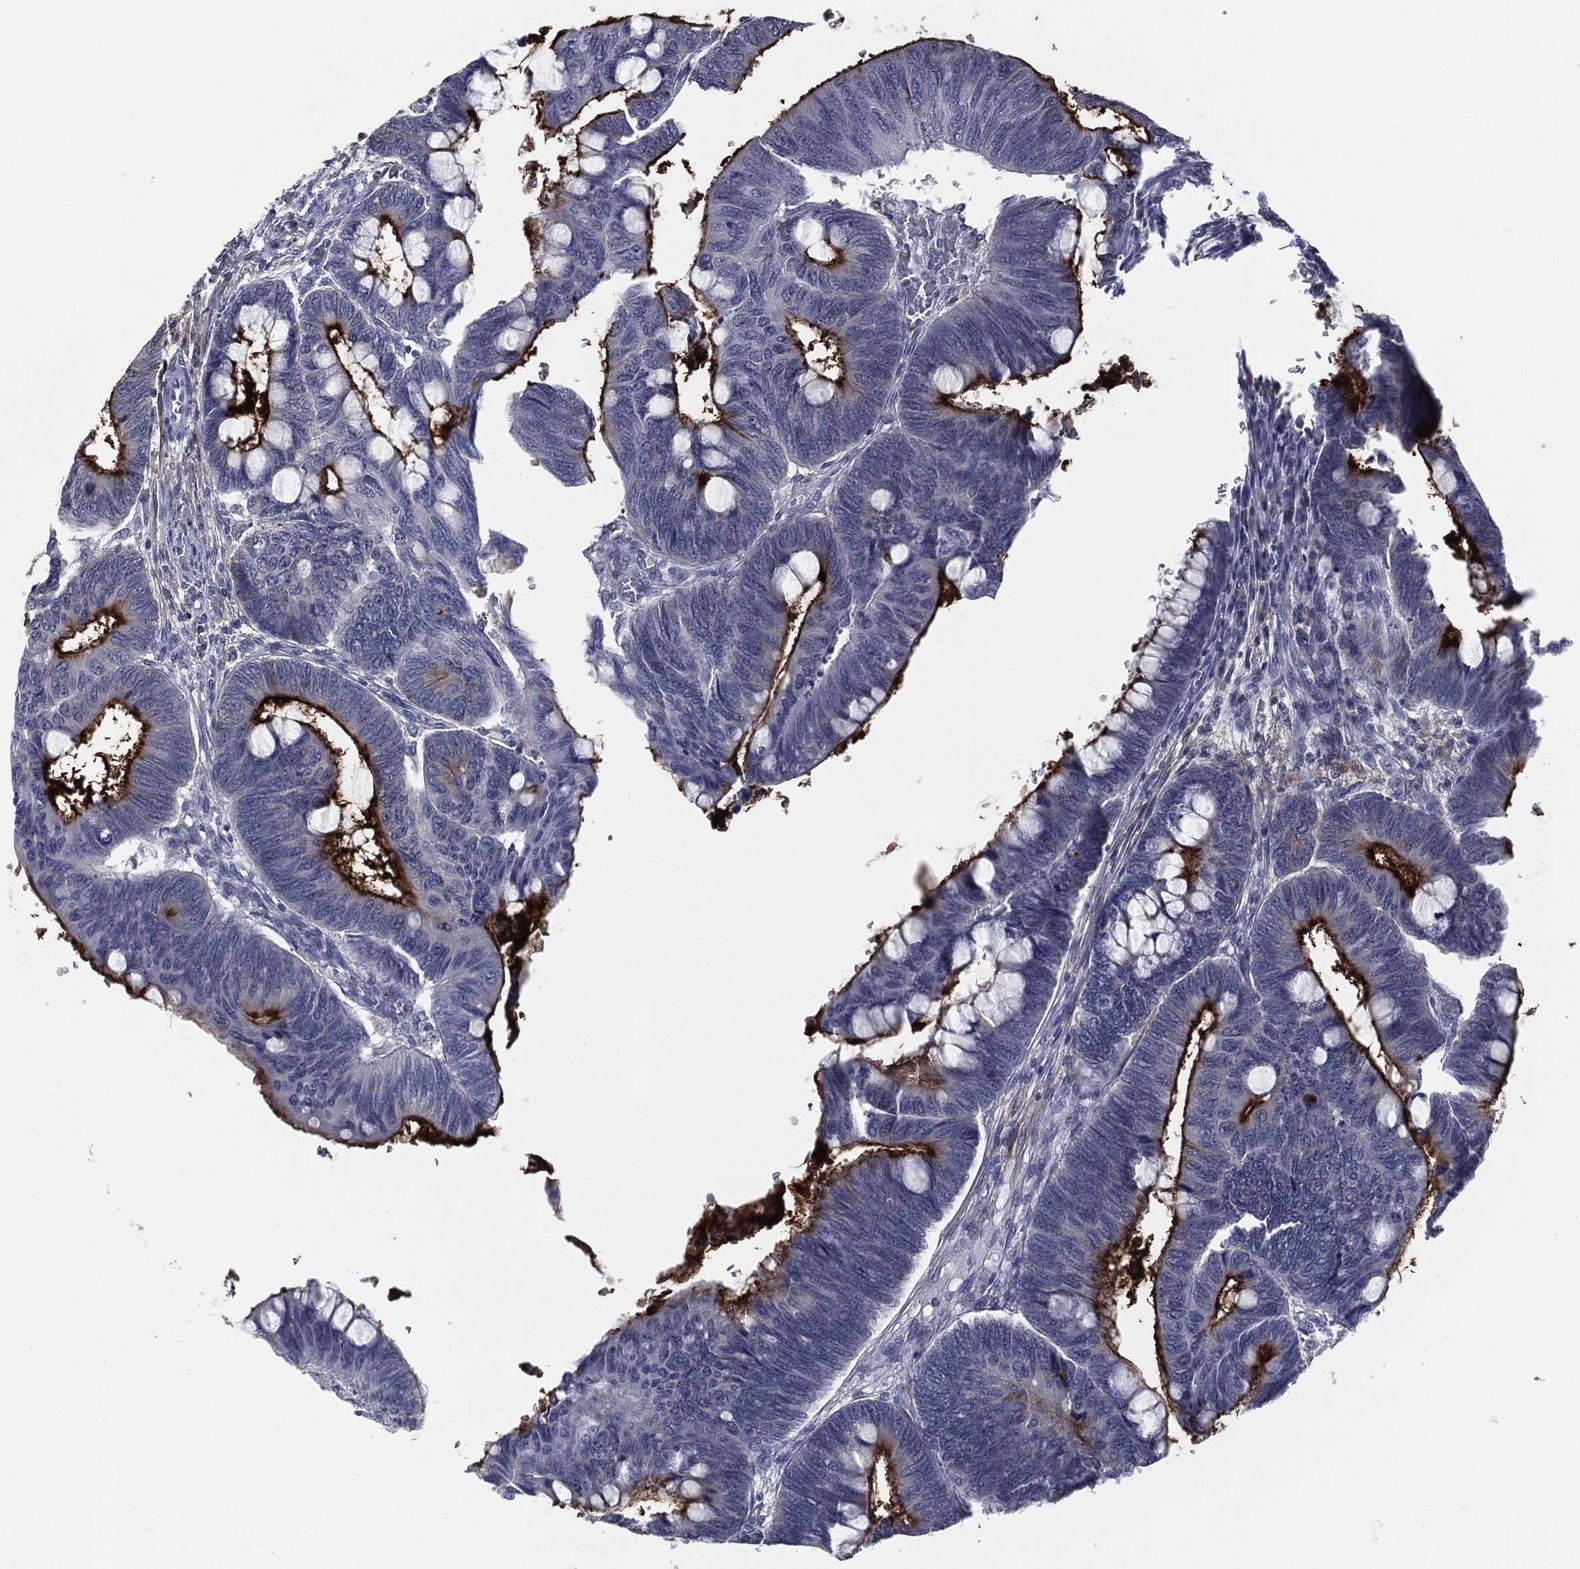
{"staining": {"intensity": "strong", "quantity": "25%-75%", "location": "cytoplasmic/membranous"}, "tissue": "colorectal cancer", "cell_type": "Tumor cells", "image_type": "cancer", "snomed": [{"axis": "morphology", "description": "Normal tissue, NOS"}, {"axis": "morphology", "description": "Adenocarcinoma, NOS"}, {"axis": "topography", "description": "Rectum"}, {"axis": "topography", "description": "Peripheral nerve tissue"}], "caption": "Adenocarcinoma (colorectal) stained for a protein (brown) demonstrates strong cytoplasmic/membranous positive expression in approximately 25%-75% of tumor cells.", "gene": "PROM1", "patient": {"sex": "male", "age": 92}}